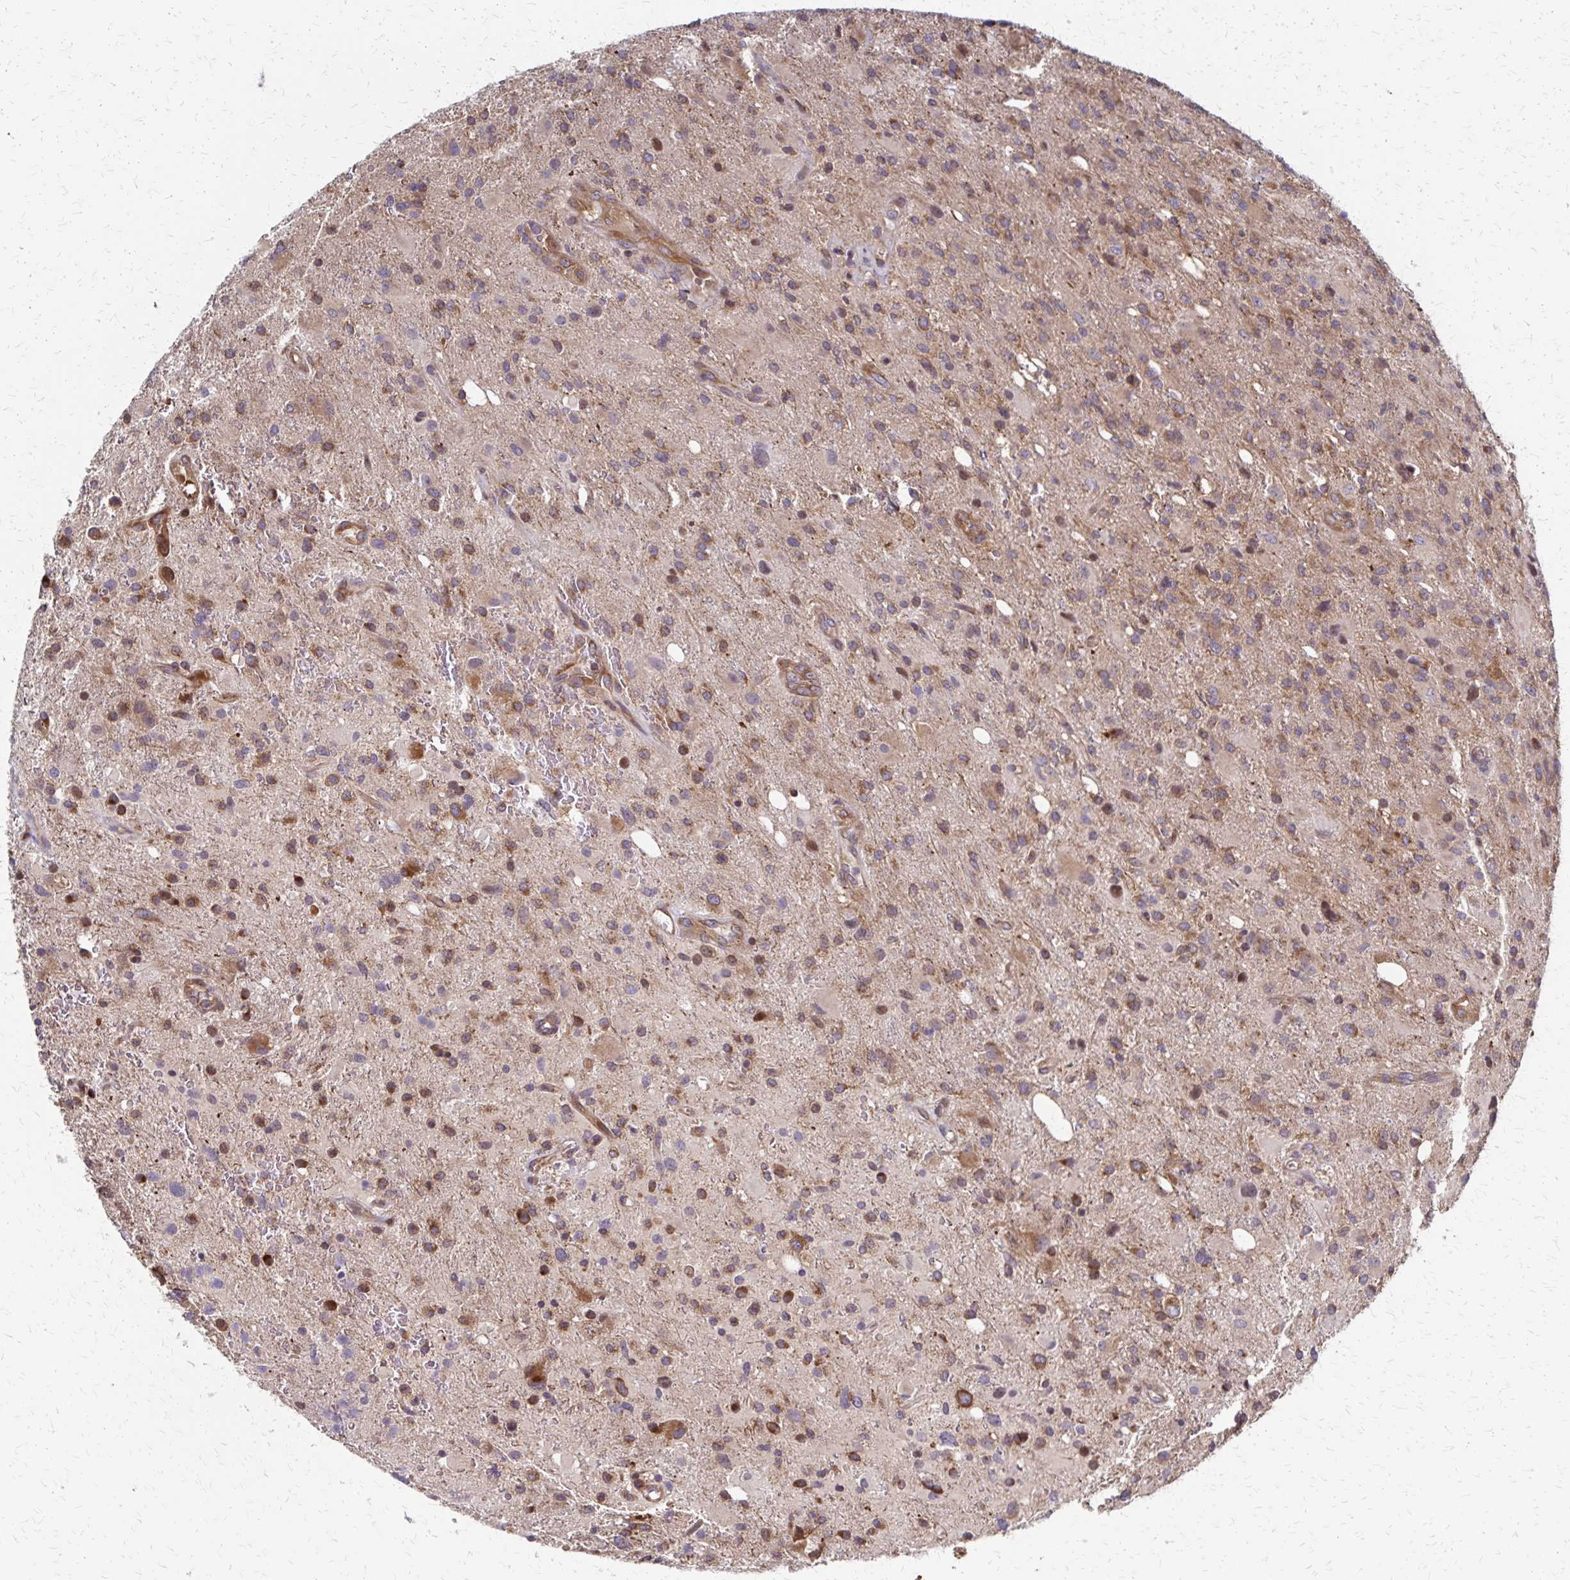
{"staining": {"intensity": "weak", "quantity": "25%-75%", "location": "cytoplasmic/membranous"}, "tissue": "glioma", "cell_type": "Tumor cells", "image_type": "cancer", "snomed": [{"axis": "morphology", "description": "Glioma, malignant, High grade"}, {"axis": "topography", "description": "Brain"}], "caption": "DAB immunohistochemical staining of malignant glioma (high-grade) exhibits weak cytoplasmic/membranous protein staining in approximately 25%-75% of tumor cells.", "gene": "EEF2", "patient": {"sex": "male", "age": 53}}